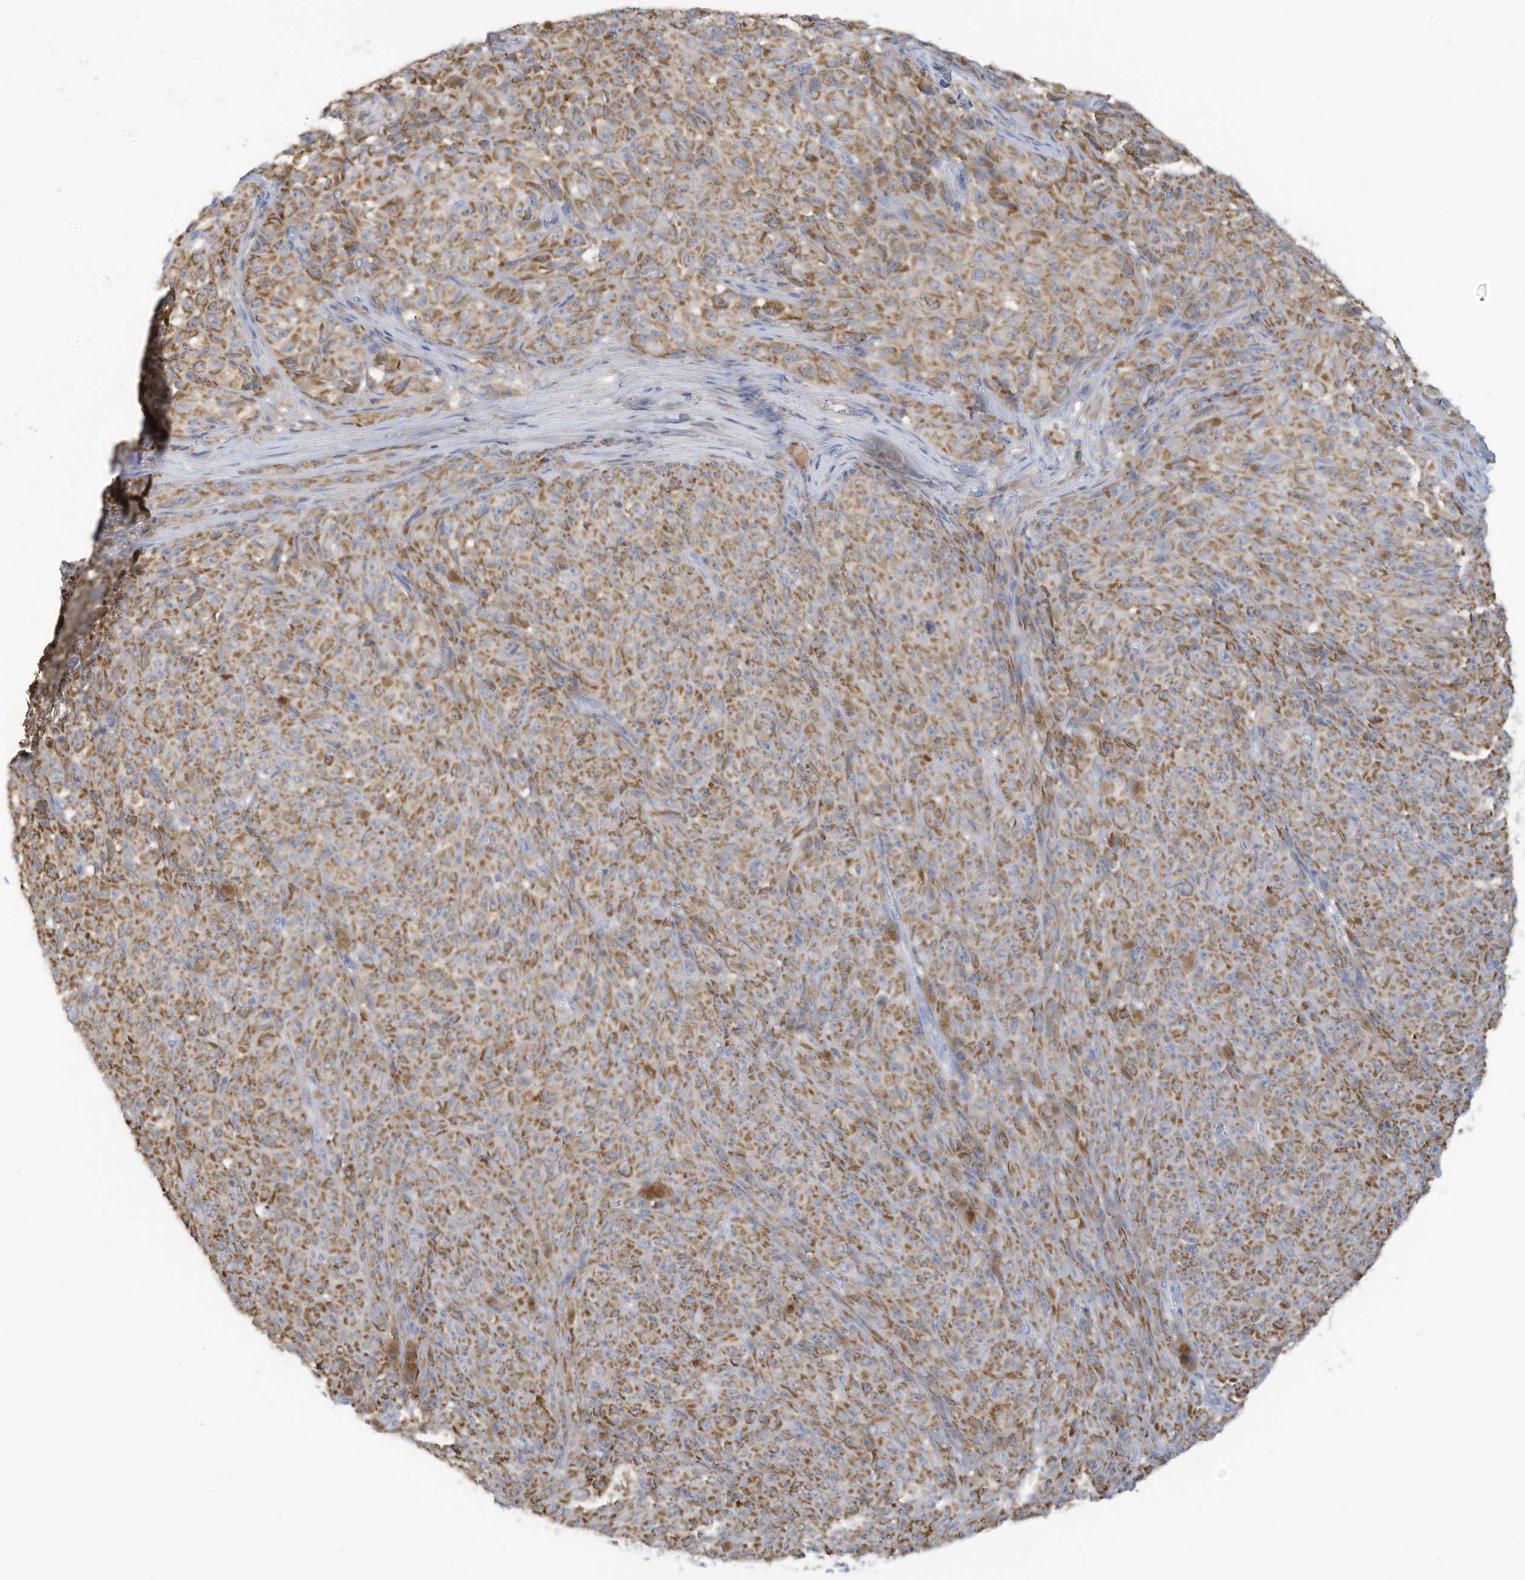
{"staining": {"intensity": "moderate", "quantity": ">75%", "location": "cytoplasmic/membranous"}, "tissue": "melanoma", "cell_type": "Tumor cells", "image_type": "cancer", "snomed": [{"axis": "morphology", "description": "Malignant melanoma, NOS"}, {"axis": "topography", "description": "Skin"}], "caption": "The photomicrograph shows staining of malignant melanoma, revealing moderate cytoplasmic/membranous protein expression (brown color) within tumor cells.", "gene": "NLN", "patient": {"sex": "female", "age": 82}}